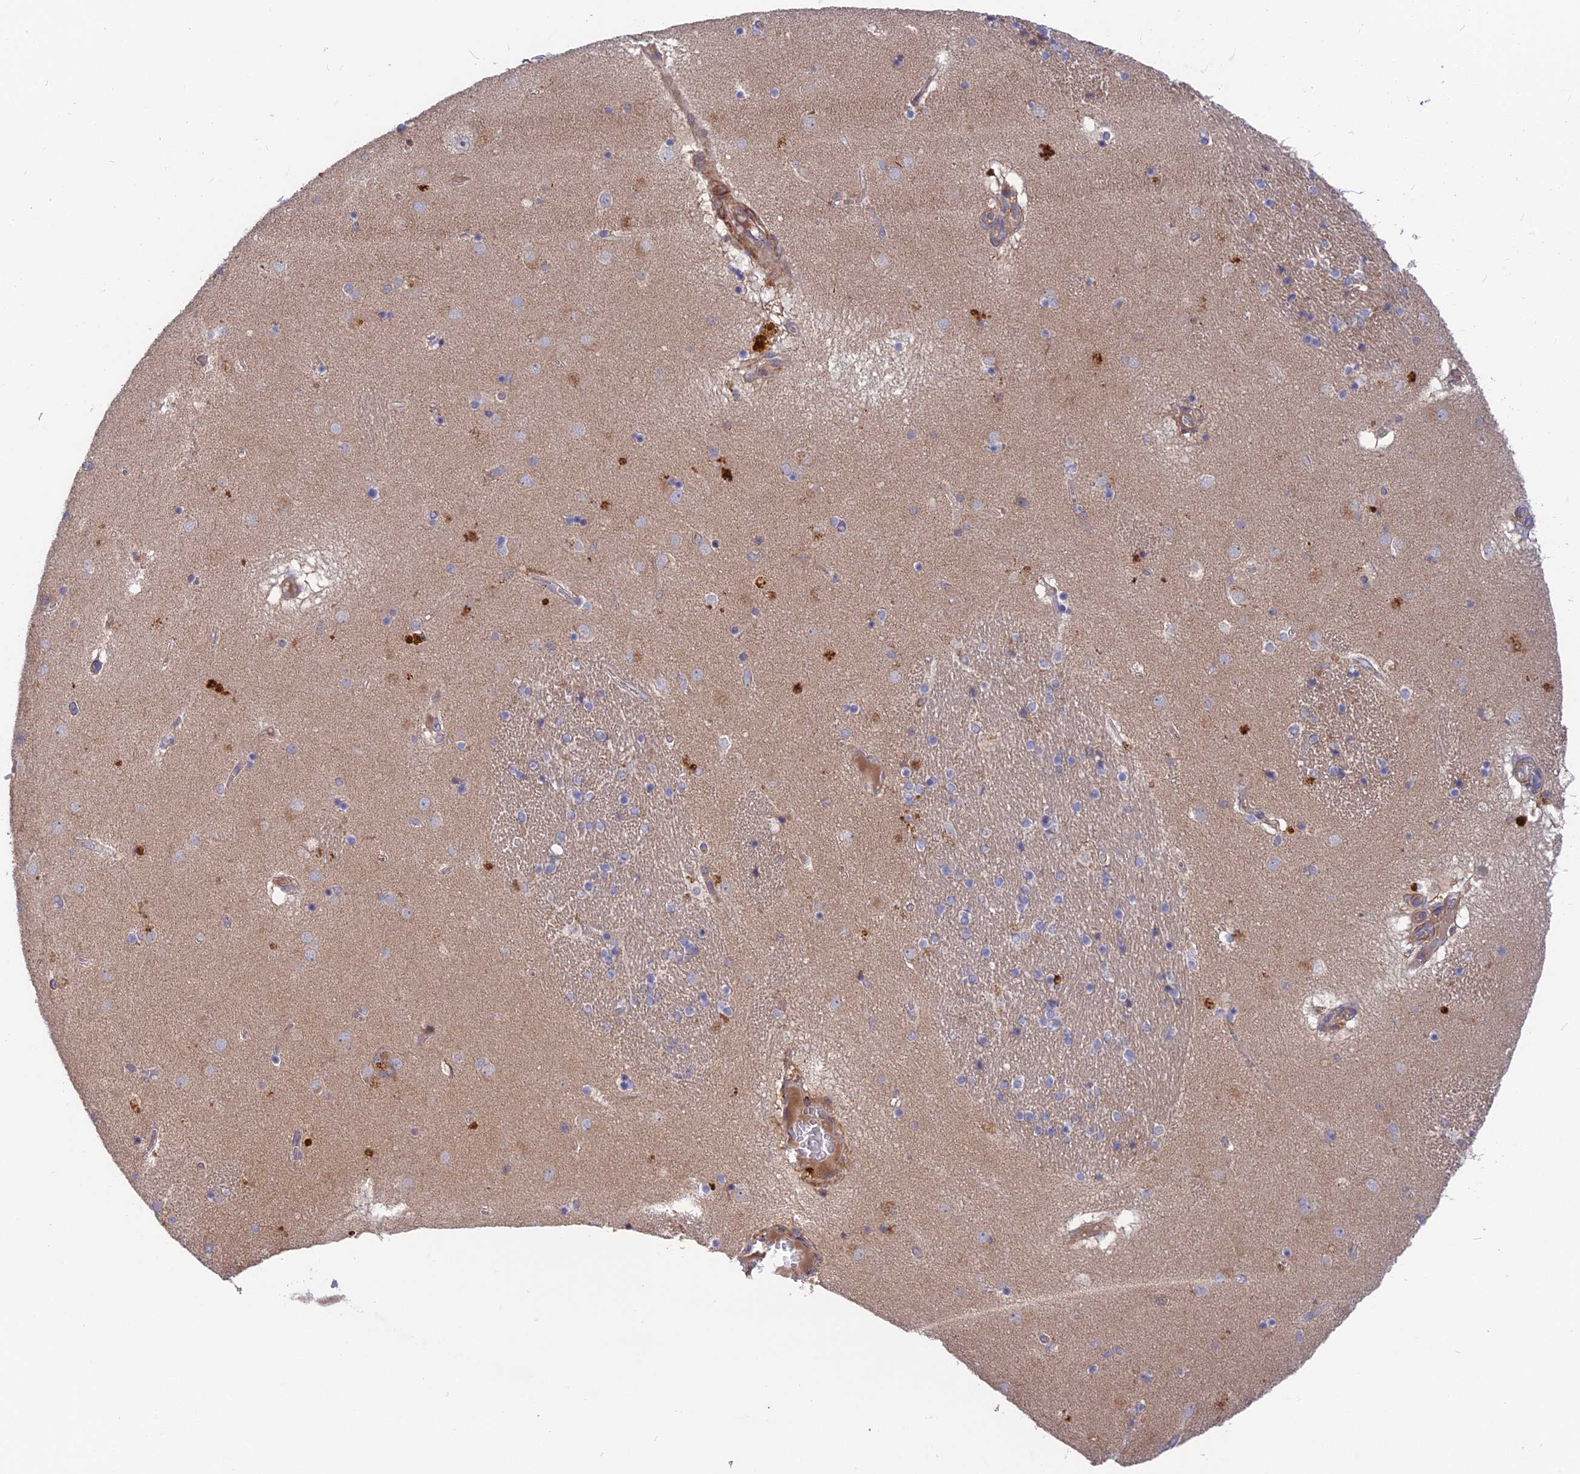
{"staining": {"intensity": "negative", "quantity": "none", "location": "none"}, "tissue": "caudate", "cell_type": "Glial cells", "image_type": "normal", "snomed": [{"axis": "morphology", "description": "Normal tissue, NOS"}, {"axis": "topography", "description": "Lateral ventricle wall"}], "caption": "DAB (3,3'-diaminobenzidine) immunohistochemical staining of normal caudate demonstrates no significant staining in glial cells.", "gene": "CPNE7", "patient": {"sex": "male", "age": 70}}